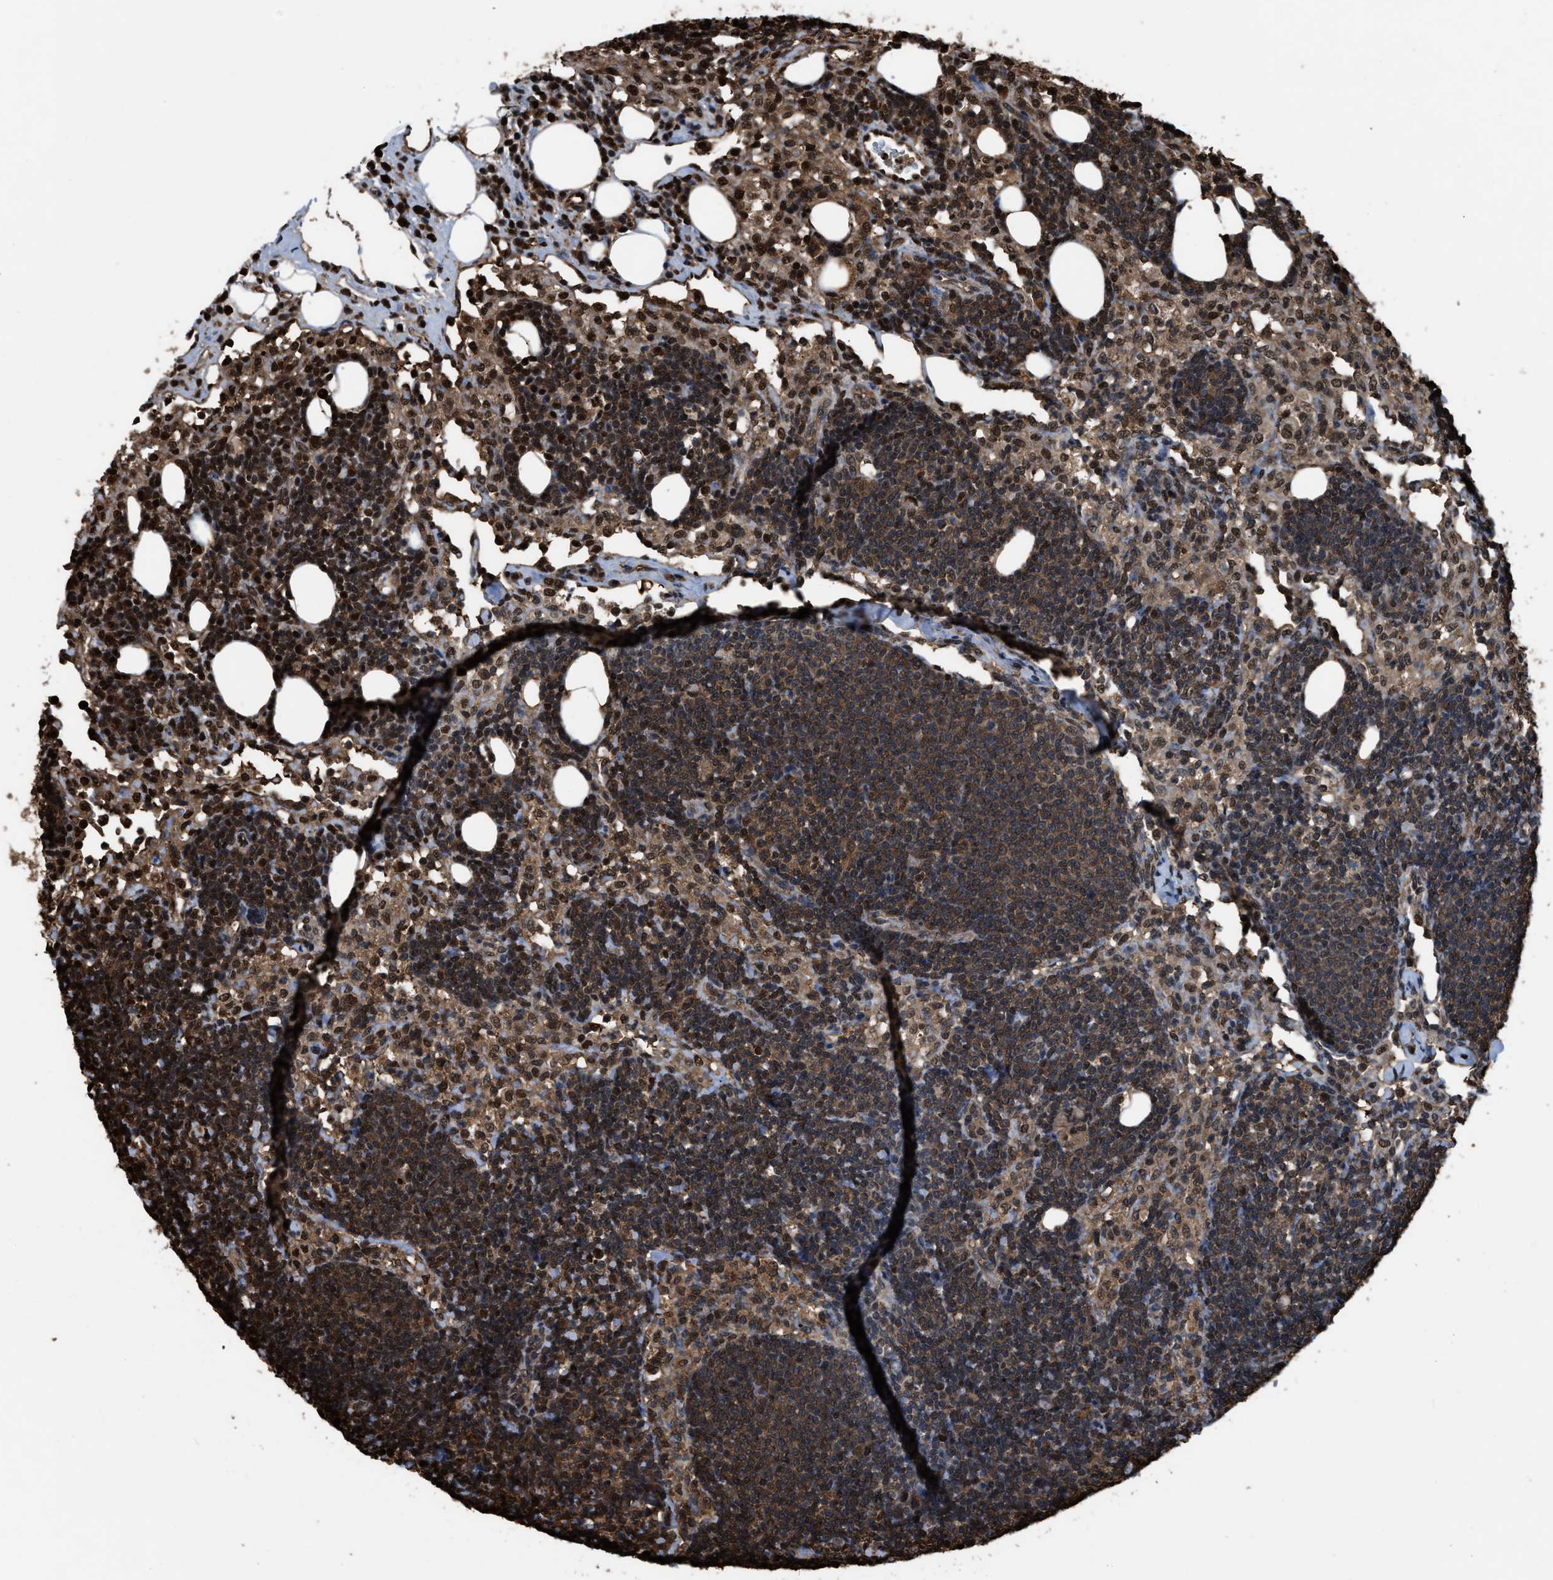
{"staining": {"intensity": "moderate", "quantity": ">75%", "location": "cytoplasmic/membranous,nuclear"}, "tissue": "lymph node", "cell_type": "Germinal center cells", "image_type": "normal", "snomed": [{"axis": "morphology", "description": "Normal tissue, NOS"}, {"axis": "morphology", "description": "Carcinoid, malignant, NOS"}, {"axis": "topography", "description": "Lymph node"}], "caption": "Benign lymph node exhibits moderate cytoplasmic/membranous,nuclear staining in about >75% of germinal center cells, visualized by immunohistochemistry.", "gene": "FNTA", "patient": {"sex": "male", "age": 47}}